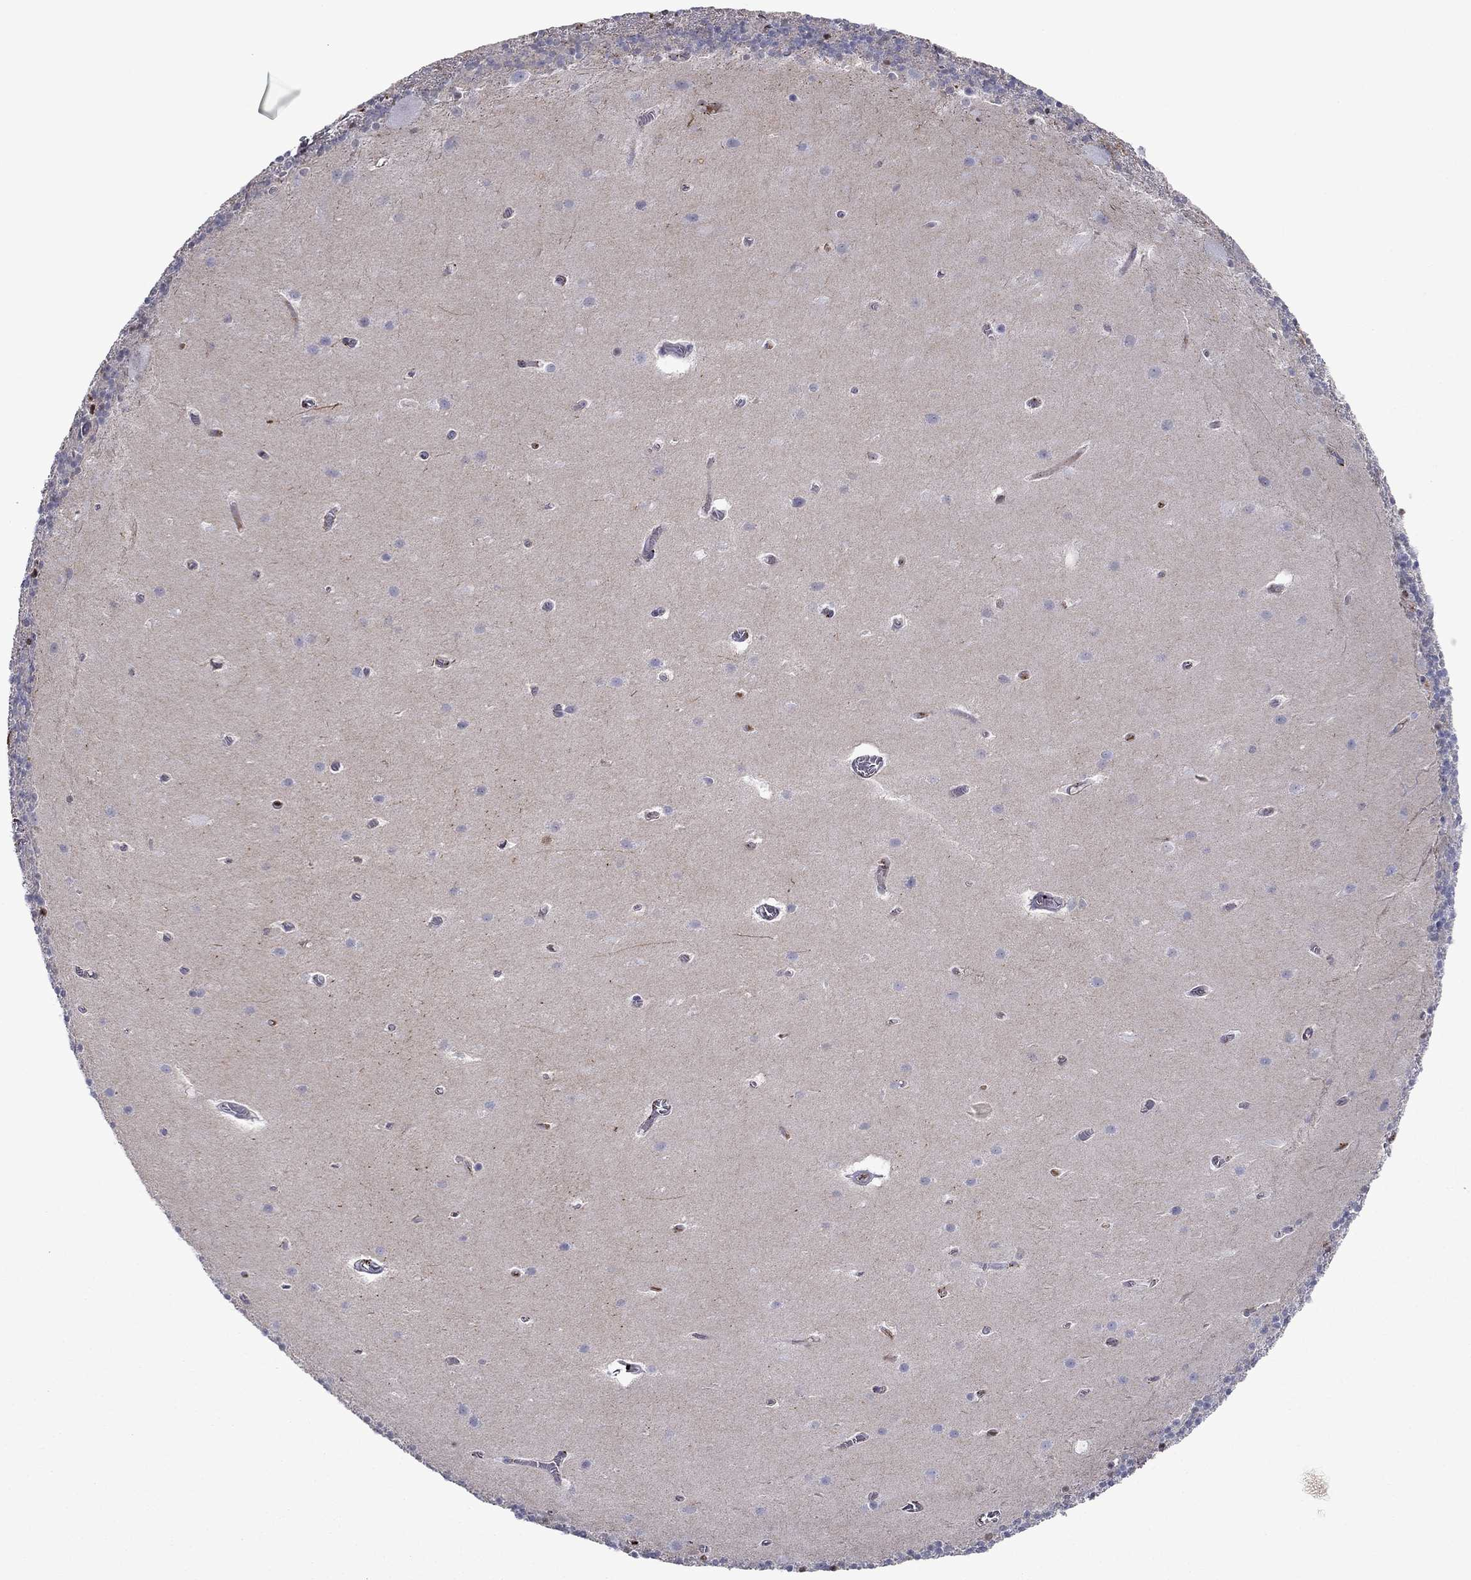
{"staining": {"intensity": "negative", "quantity": "none", "location": "none"}, "tissue": "cerebellum", "cell_type": "Cells in granular layer", "image_type": "normal", "snomed": [{"axis": "morphology", "description": "Normal tissue, NOS"}, {"axis": "topography", "description": "Cerebellum"}], "caption": "An immunohistochemistry (IHC) histopathology image of normal cerebellum is shown. There is no staining in cells in granular layer of cerebellum. Nuclei are stained in blue.", "gene": "HPX", "patient": {"sex": "male", "age": 70}}